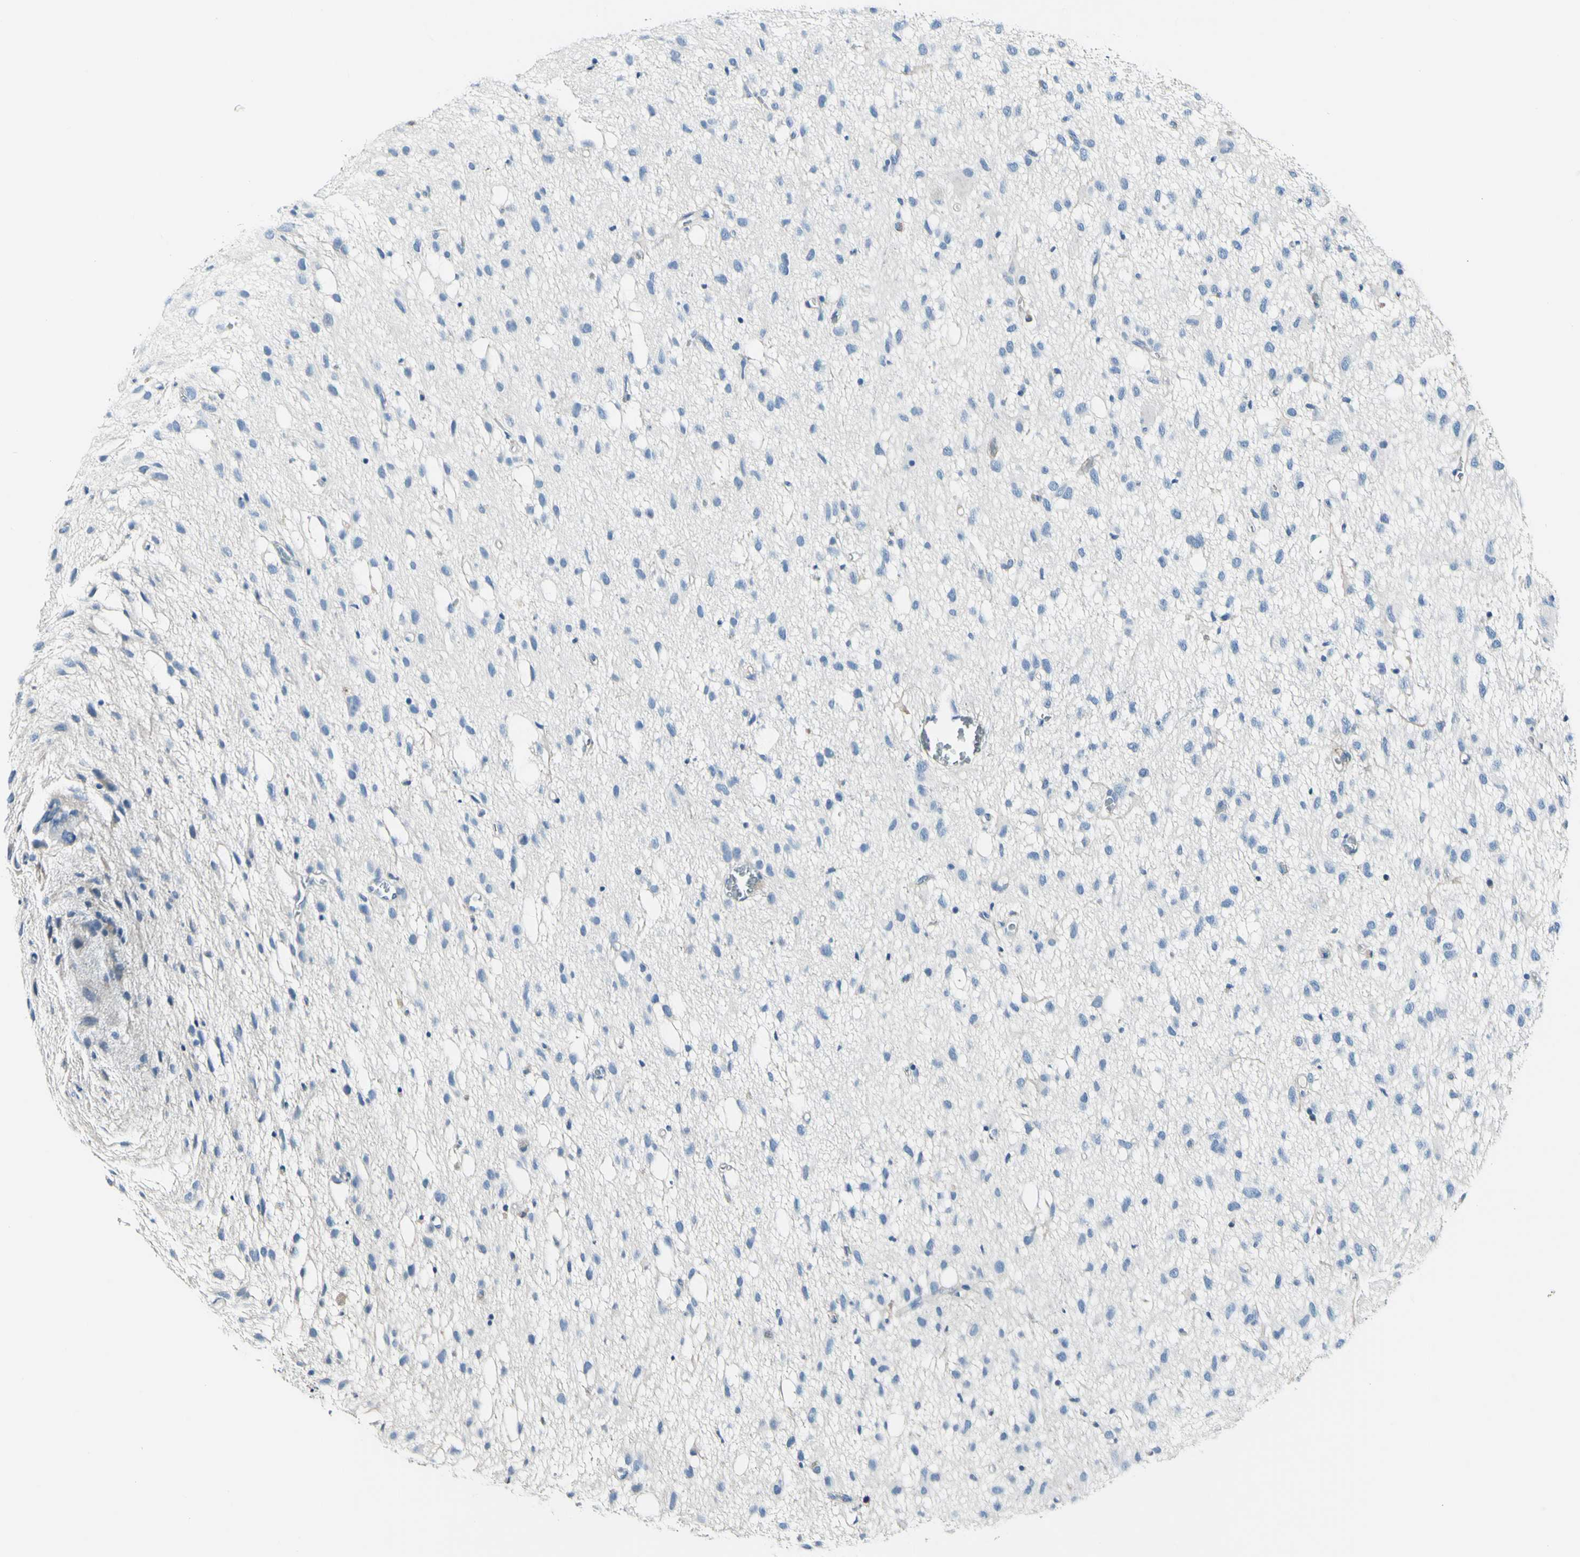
{"staining": {"intensity": "negative", "quantity": "none", "location": "none"}, "tissue": "glioma", "cell_type": "Tumor cells", "image_type": "cancer", "snomed": [{"axis": "morphology", "description": "Glioma, malignant, Low grade"}, {"axis": "topography", "description": "Brain"}], "caption": "Tumor cells are negative for protein expression in human low-grade glioma (malignant).", "gene": "COL6A3", "patient": {"sex": "male", "age": 77}}